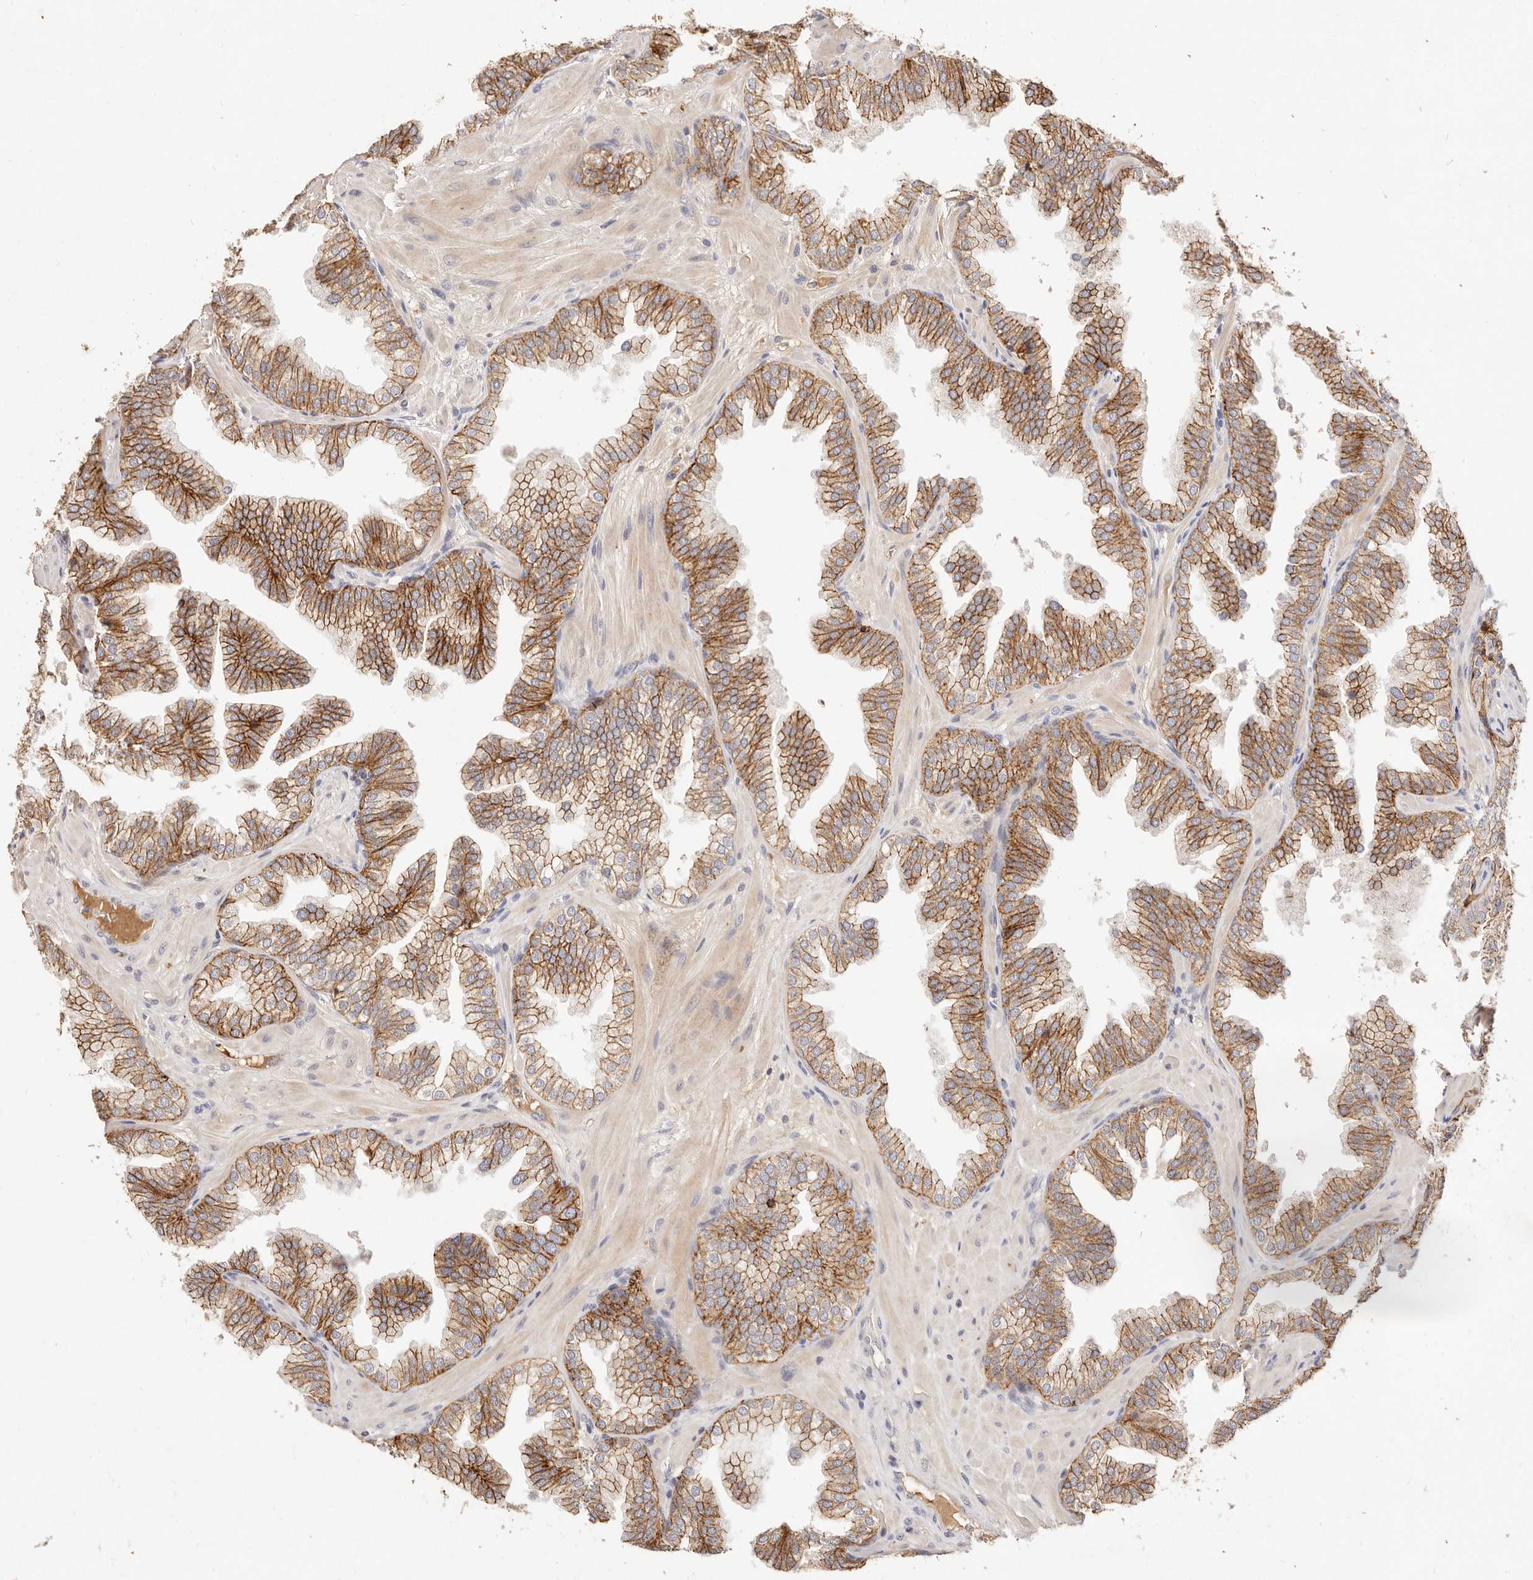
{"staining": {"intensity": "moderate", "quantity": ">75%", "location": "cytoplasmic/membranous"}, "tissue": "prostate cancer", "cell_type": "Tumor cells", "image_type": "cancer", "snomed": [{"axis": "morphology", "description": "Adenocarcinoma, High grade"}, {"axis": "topography", "description": "Prostate"}], "caption": "A micrograph of prostate cancer stained for a protein shows moderate cytoplasmic/membranous brown staining in tumor cells. The staining was performed using DAB to visualize the protein expression in brown, while the nuclei were stained in blue with hematoxylin (Magnification: 20x).", "gene": "CXADR", "patient": {"sex": "male", "age": 58}}